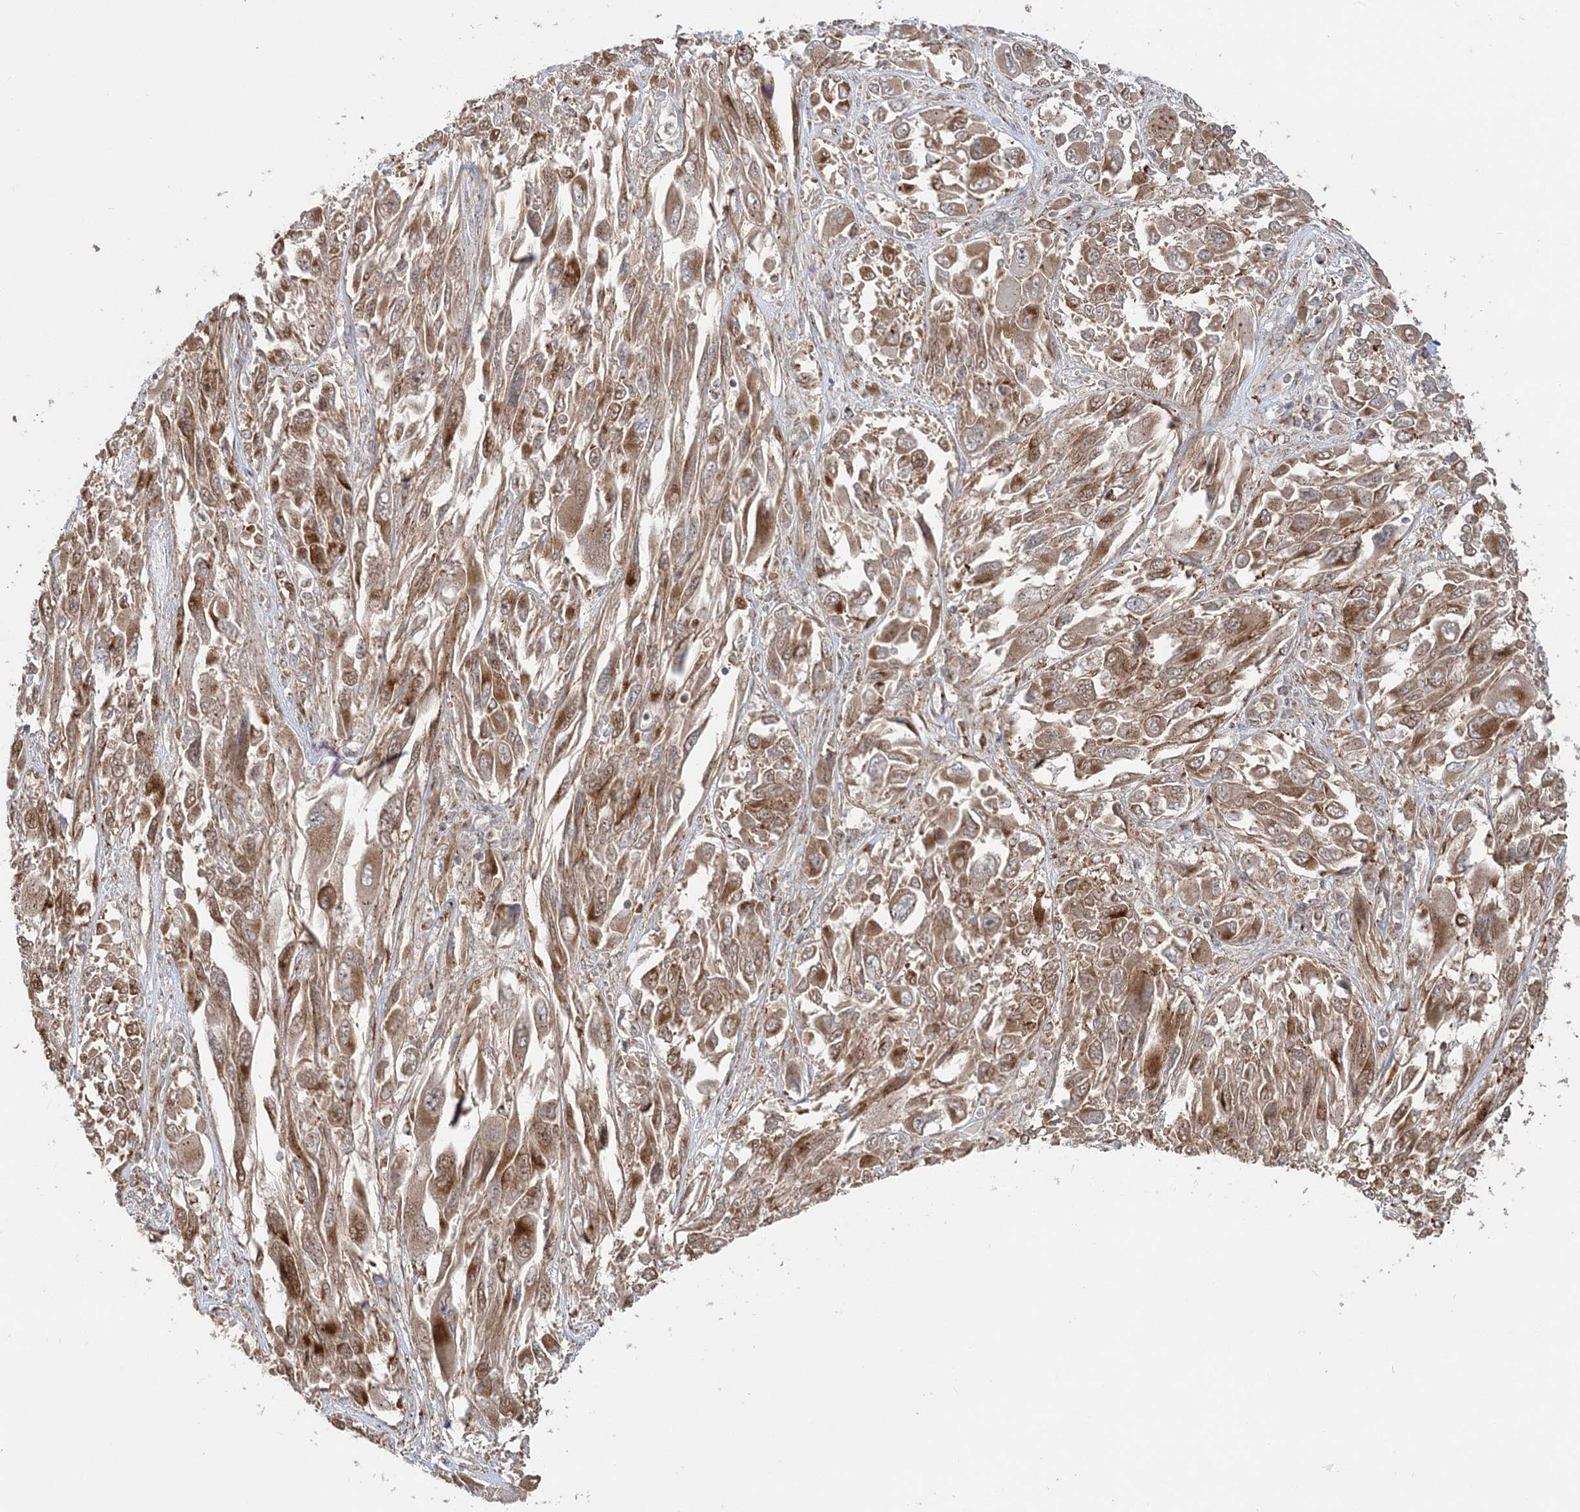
{"staining": {"intensity": "moderate", "quantity": ">75%", "location": "cytoplasmic/membranous"}, "tissue": "melanoma", "cell_type": "Tumor cells", "image_type": "cancer", "snomed": [{"axis": "morphology", "description": "Malignant melanoma, NOS"}, {"axis": "topography", "description": "Skin"}], "caption": "The immunohistochemical stain highlights moderate cytoplasmic/membranous expression in tumor cells of malignant melanoma tissue. (Stains: DAB in brown, nuclei in blue, Microscopy: brightfield microscopy at high magnification).", "gene": "ABCC3", "patient": {"sex": "female", "age": 91}}